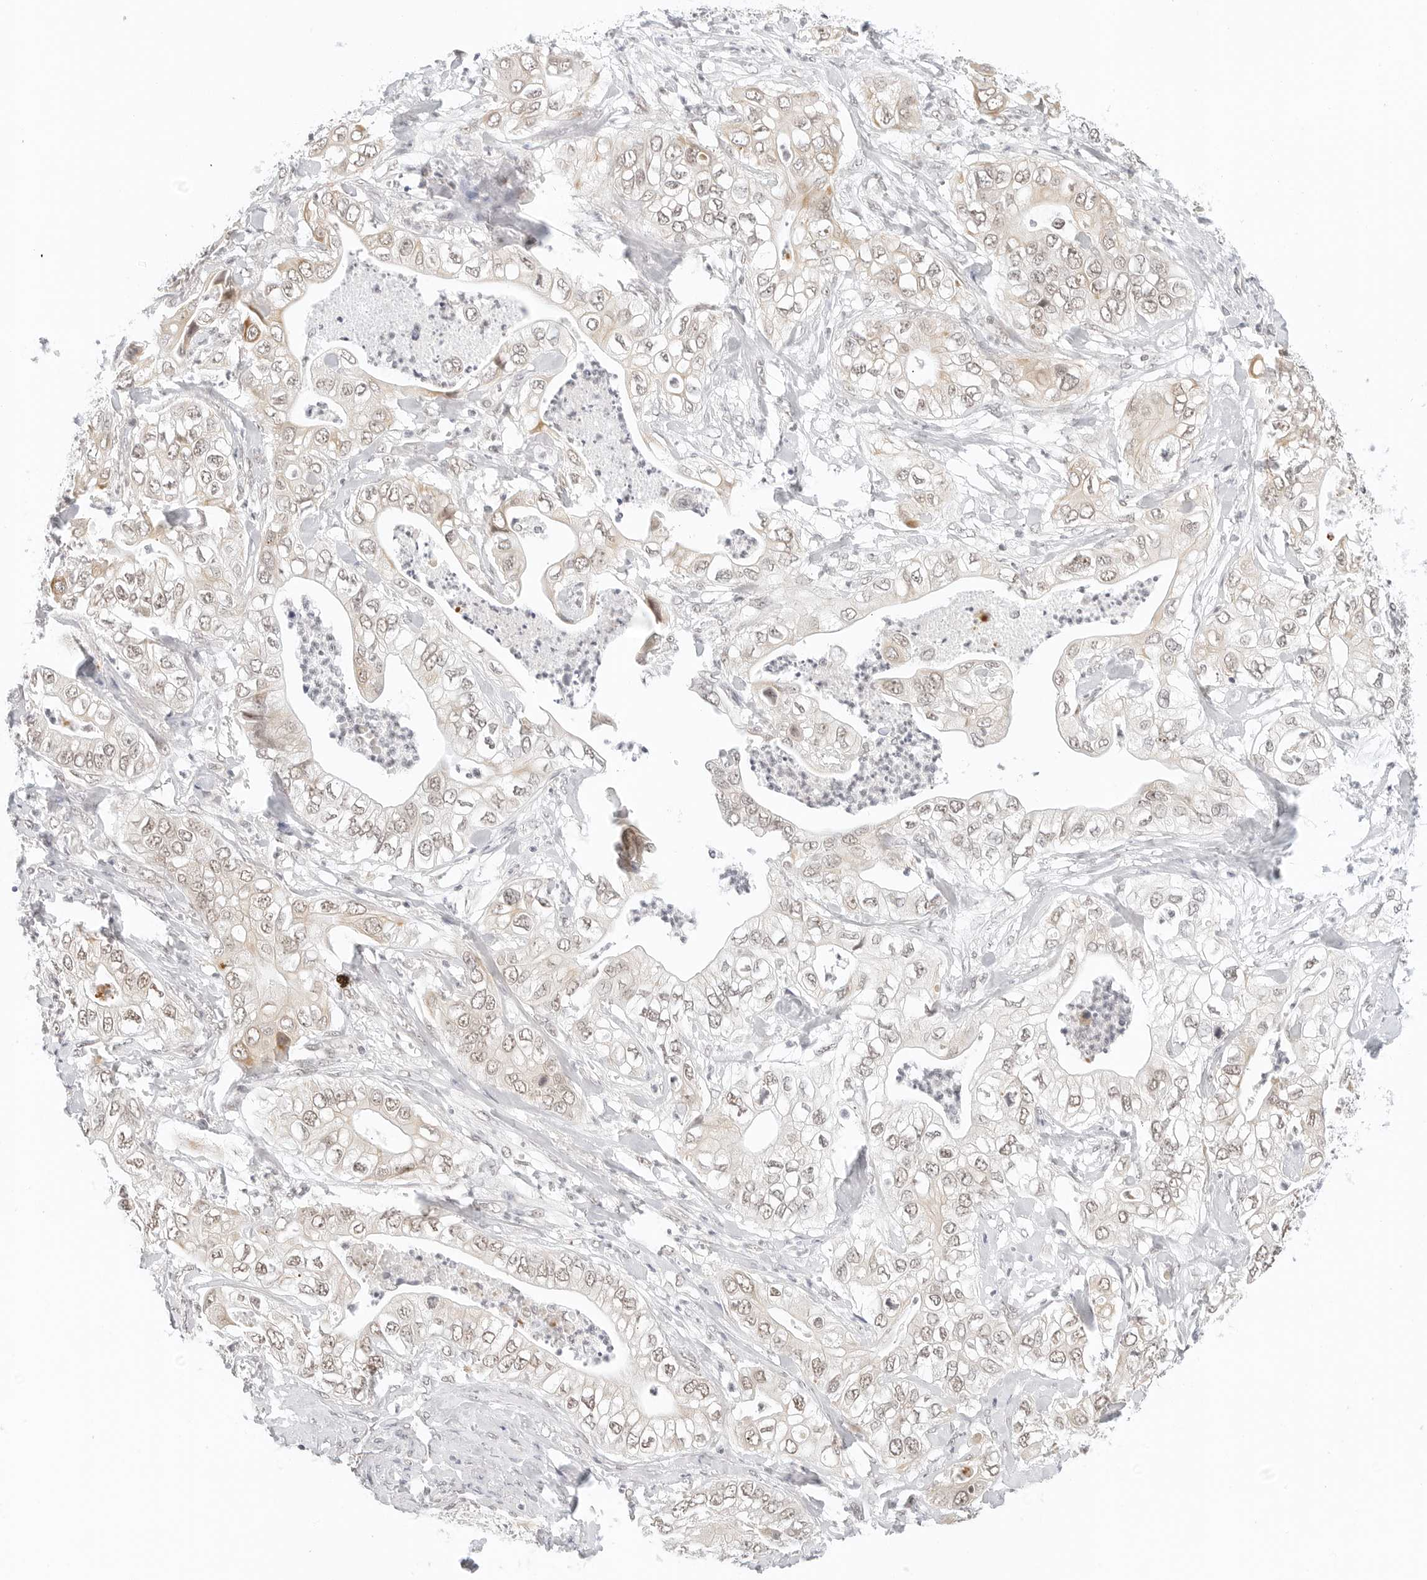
{"staining": {"intensity": "weak", "quantity": ">75%", "location": "cytoplasmic/membranous,nuclear"}, "tissue": "pancreatic cancer", "cell_type": "Tumor cells", "image_type": "cancer", "snomed": [{"axis": "morphology", "description": "Adenocarcinoma, NOS"}, {"axis": "topography", "description": "Pancreas"}], "caption": "DAB (3,3'-diaminobenzidine) immunohistochemical staining of pancreatic adenocarcinoma shows weak cytoplasmic/membranous and nuclear protein staining in about >75% of tumor cells.", "gene": "NEO1", "patient": {"sex": "female", "age": 78}}